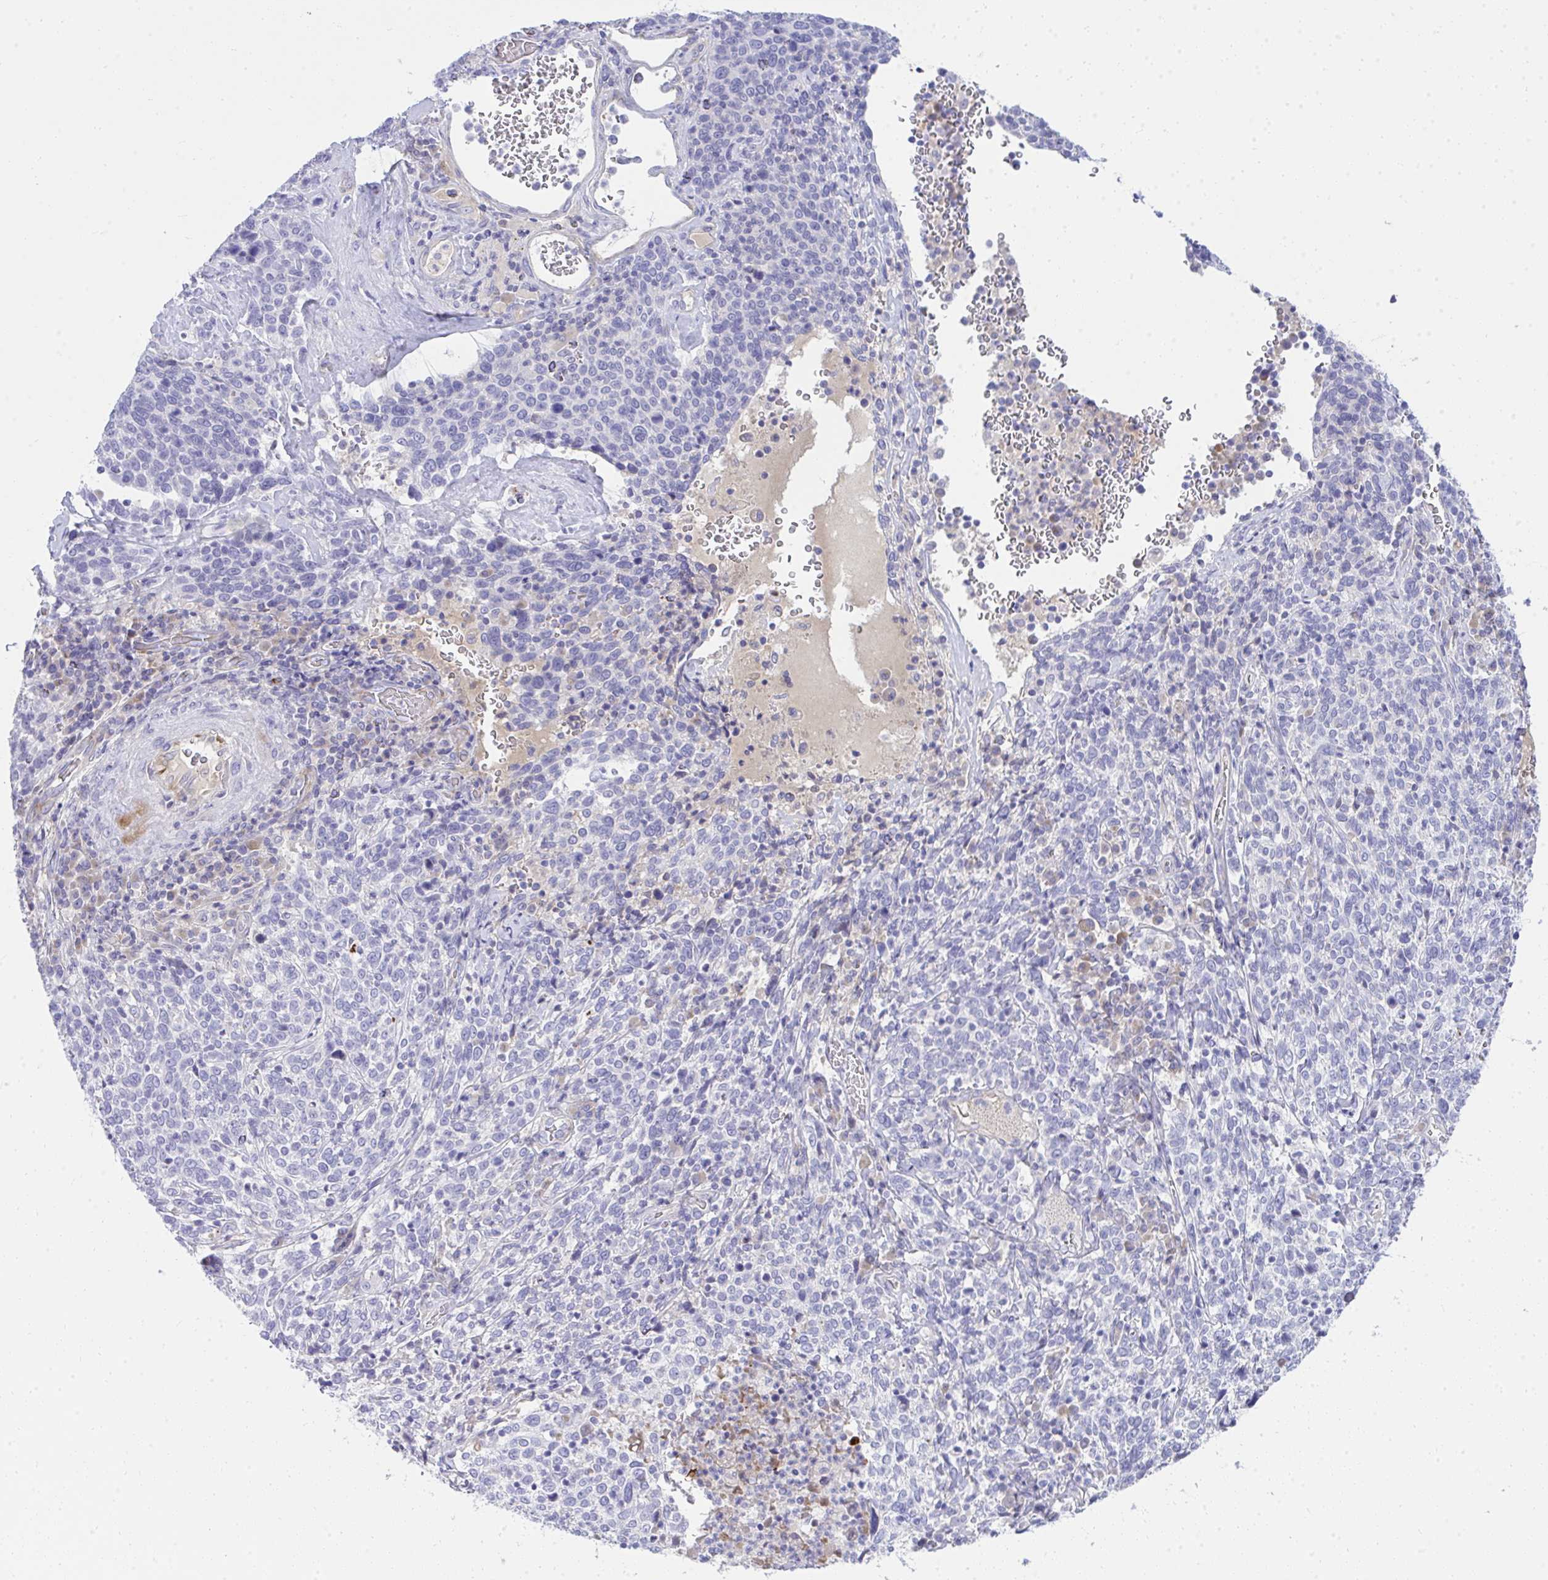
{"staining": {"intensity": "negative", "quantity": "none", "location": "none"}, "tissue": "cervical cancer", "cell_type": "Tumor cells", "image_type": "cancer", "snomed": [{"axis": "morphology", "description": "Squamous cell carcinoma, NOS"}, {"axis": "topography", "description": "Cervix"}], "caption": "DAB immunohistochemical staining of cervical squamous cell carcinoma shows no significant positivity in tumor cells.", "gene": "LRRC36", "patient": {"sex": "female", "age": 46}}